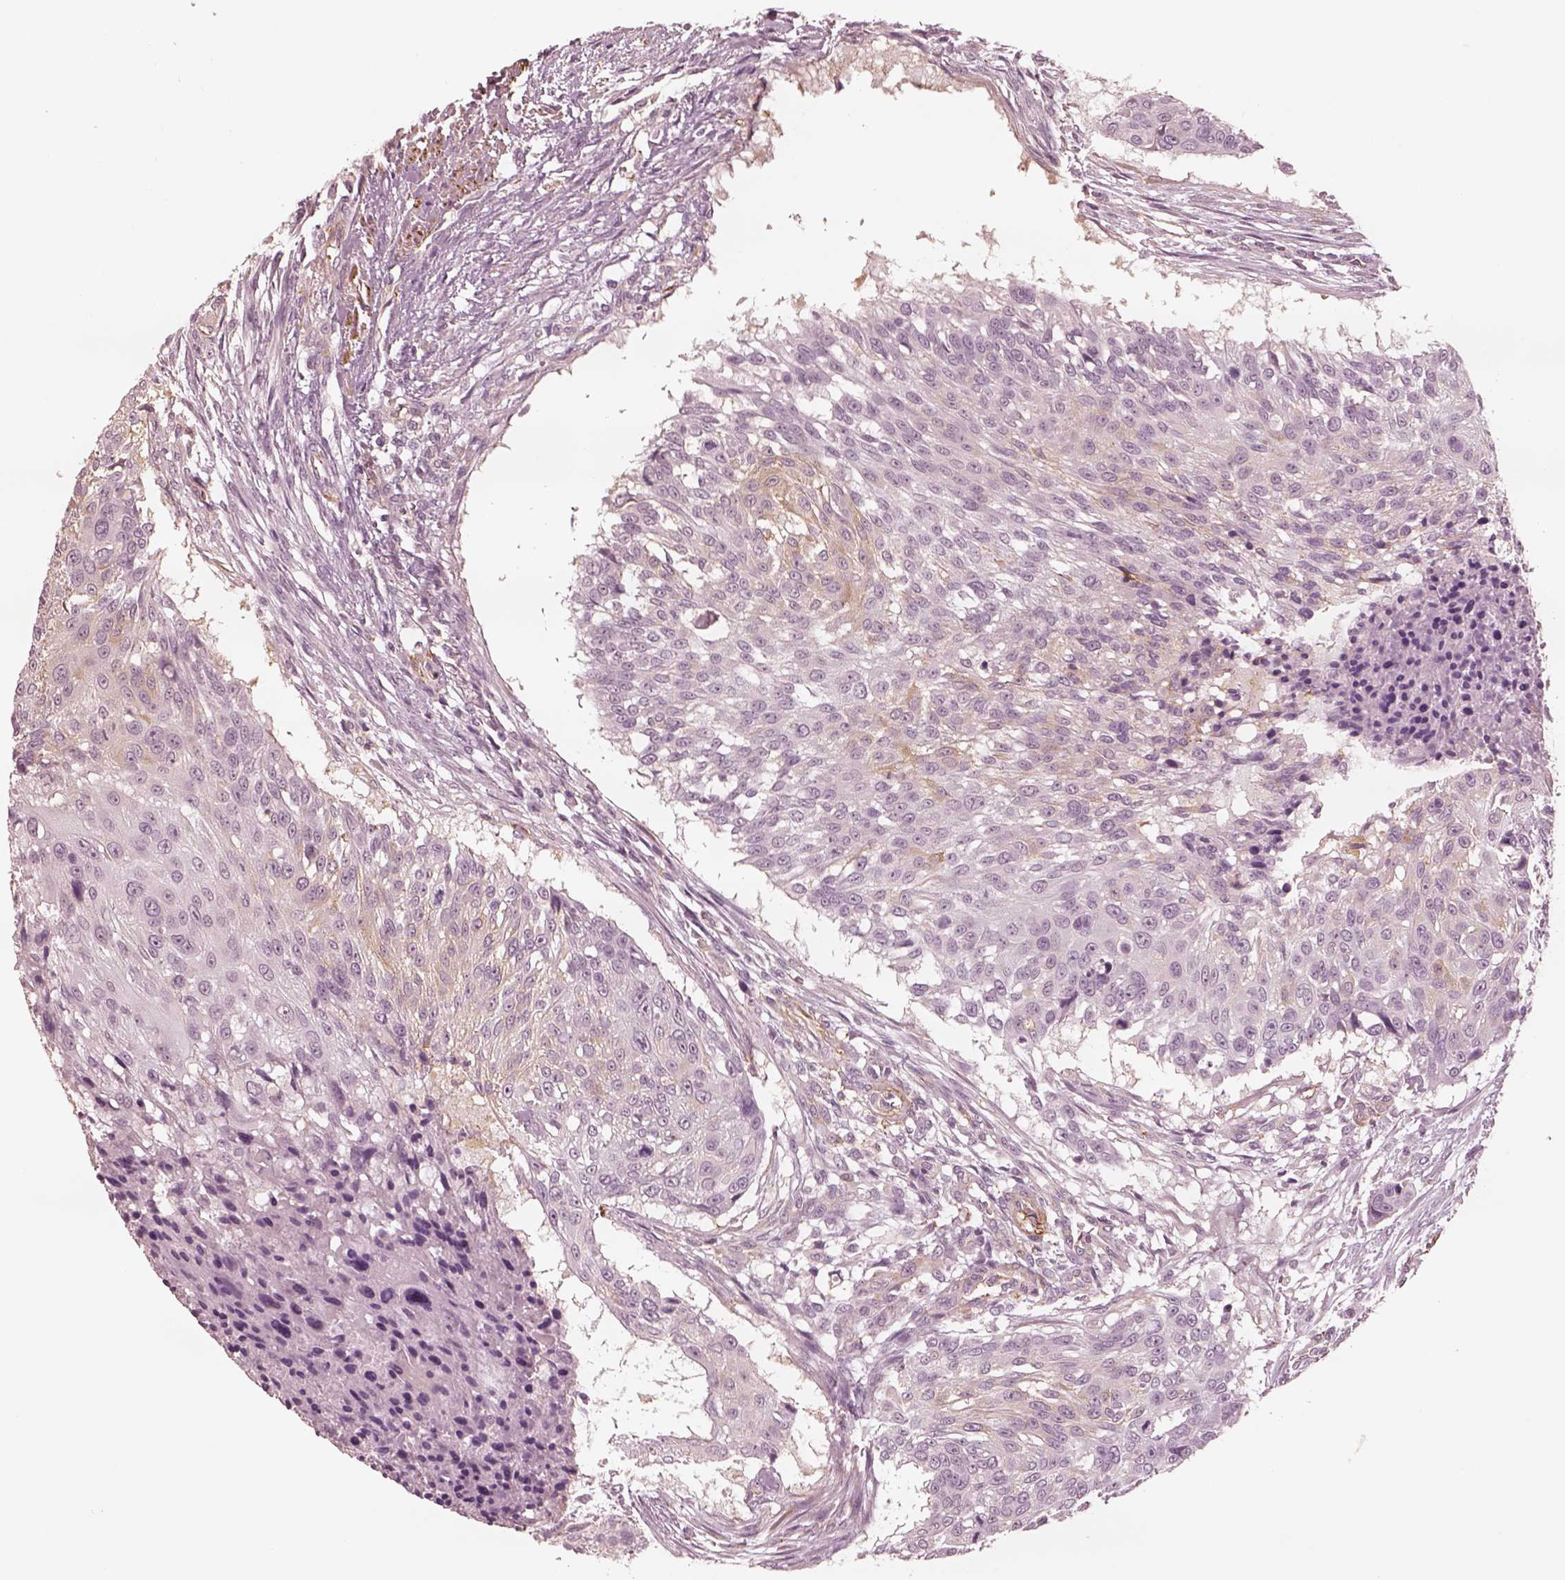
{"staining": {"intensity": "negative", "quantity": "none", "location": "none"}, "tissue": "urothelial cancer", "cell_type": "Tumor cells", "image_type": "cancer", "snomed": [{"axis": "morphology", "description": "Urothelial carcinoma, NOS"}, {"axis": "topography", "description": "Urinary bladder"}], "caption": "Tumor cells are negative for brown protein staining in transitional cell carcinoma.", "gene": "DNAAF9", "patient": {"sex": "male", "age": 55}}